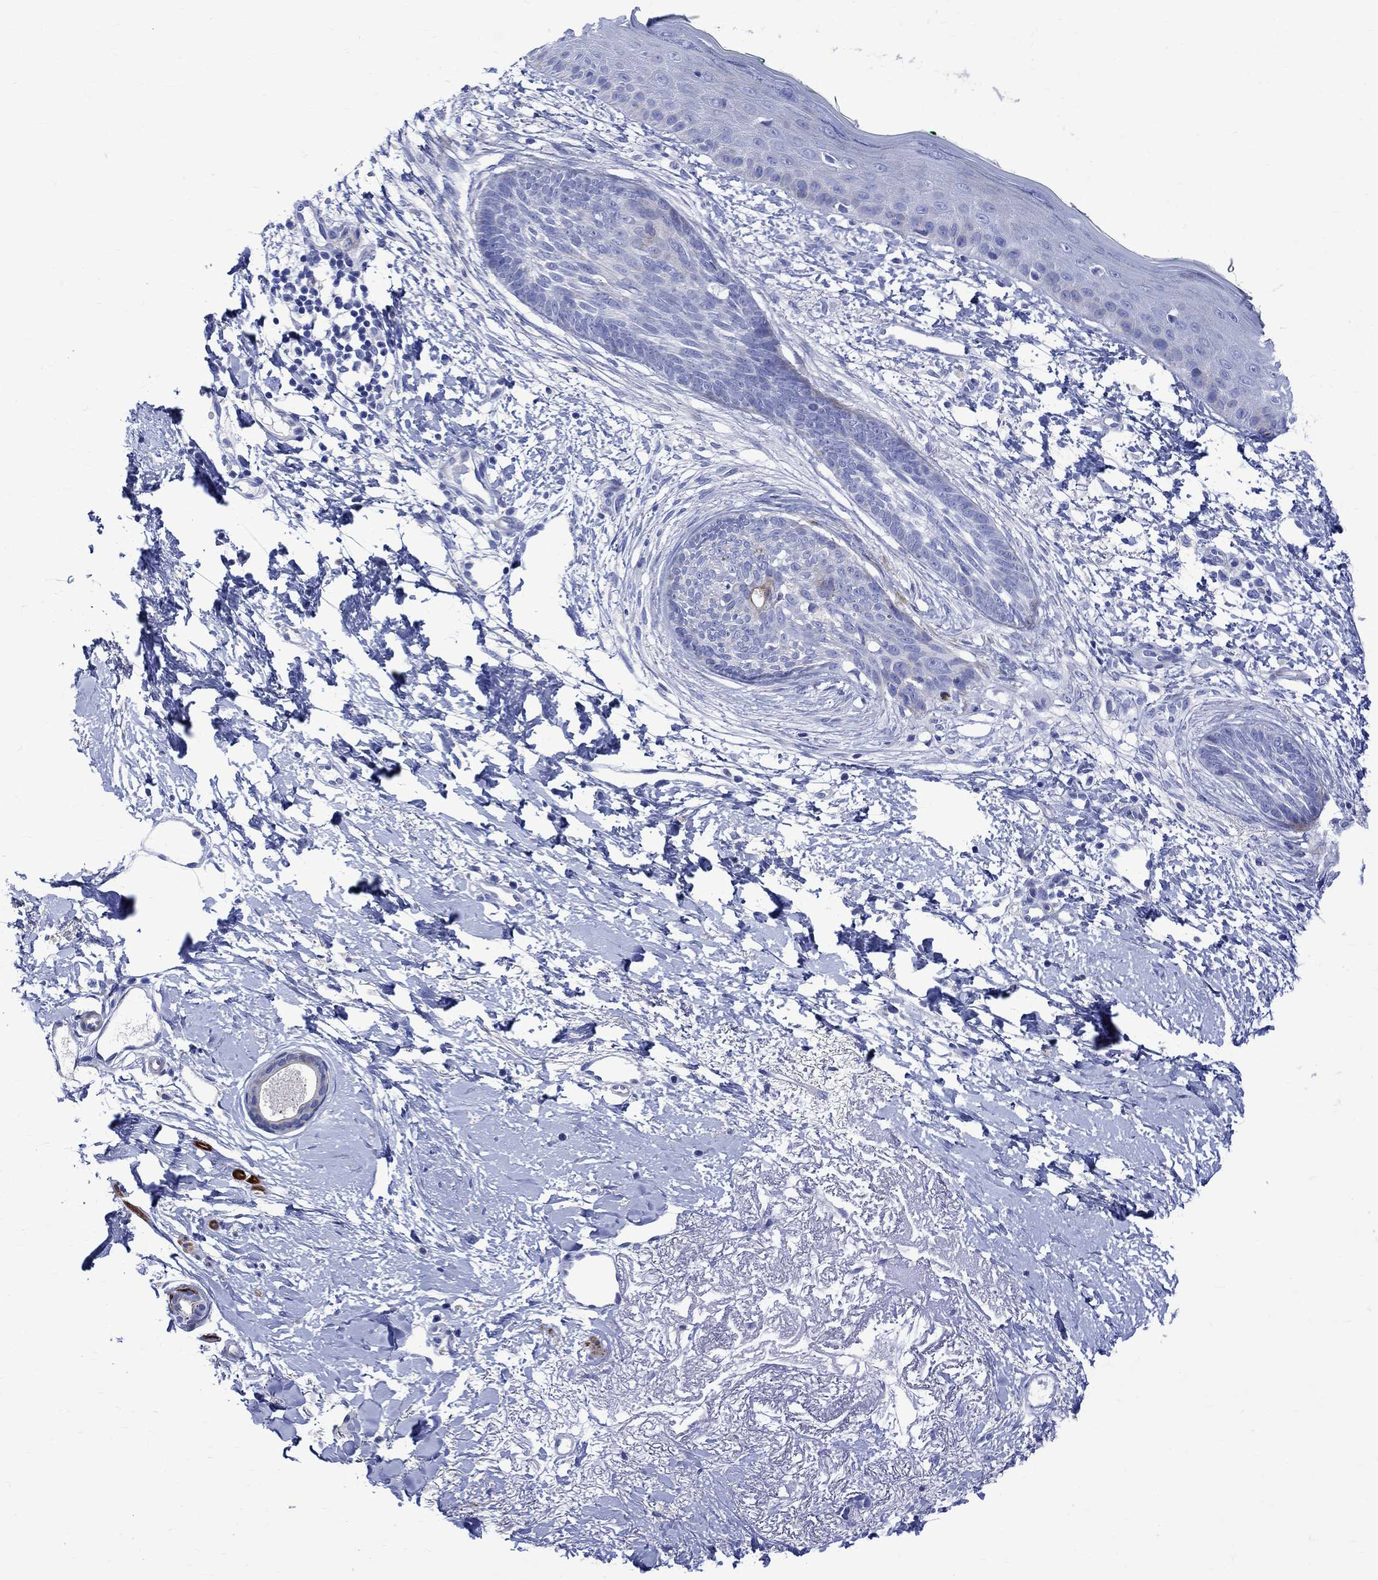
{"staining": {"intensity": "negative", "quantity": "none", "location": "none"}, "tissue": "skin cancer", "cell_type": "Tumor cells", "image_type": "cancer", "snomed": [{"axis": "morphology", "description": "Normal tissue, NOS"}, {"axis": "morphology", "description": "Basal cell carcinoma"}, {"axis": "topography", "description": "Skin"}], "caption": "Skin basal cell carcinoma was stained to show a protein in brown. There is no significant positivity in tumor cells.", "gene": "PARVB", "patient": {"sex": "male", "age": 84}}